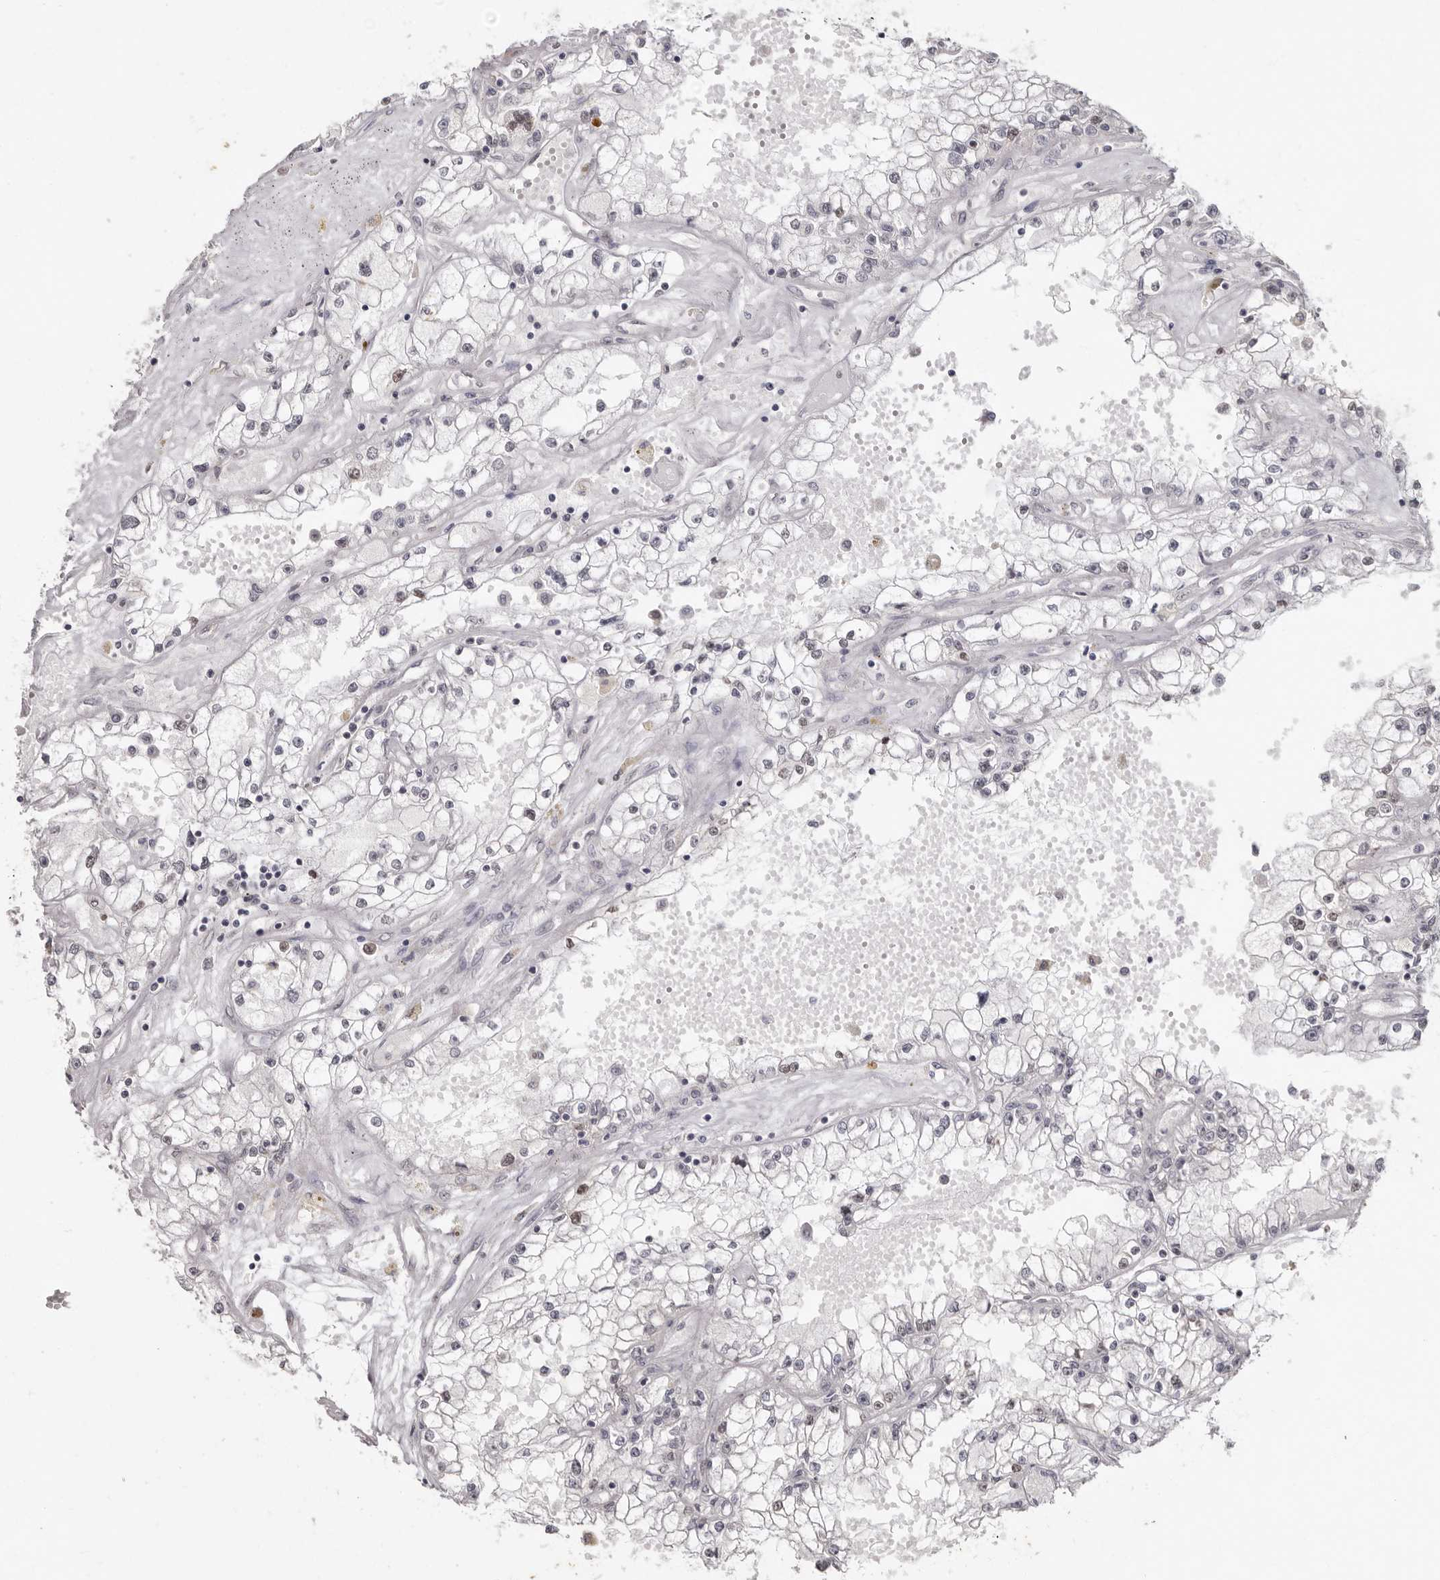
{"staining": {"intensity": "weak", "quantity": "25%-75%", "location": "nuclear"}, "tissue": "renal cancer", "cell_type": "Tumor cells", "image_type": "cancer", "snomed": [{"axis": "morphology", "description": "Adenocarcinoma, NOS"}, {"axis": "topography", "description": "Kidney"}], "caption": "This image demonstrates IHC staining of human renal cancer, with low weak nuclear positivity in about 25%-75% of tumor cells.", "gene": "LINGO2", "patient": {"sex": "male", "age": 56}}